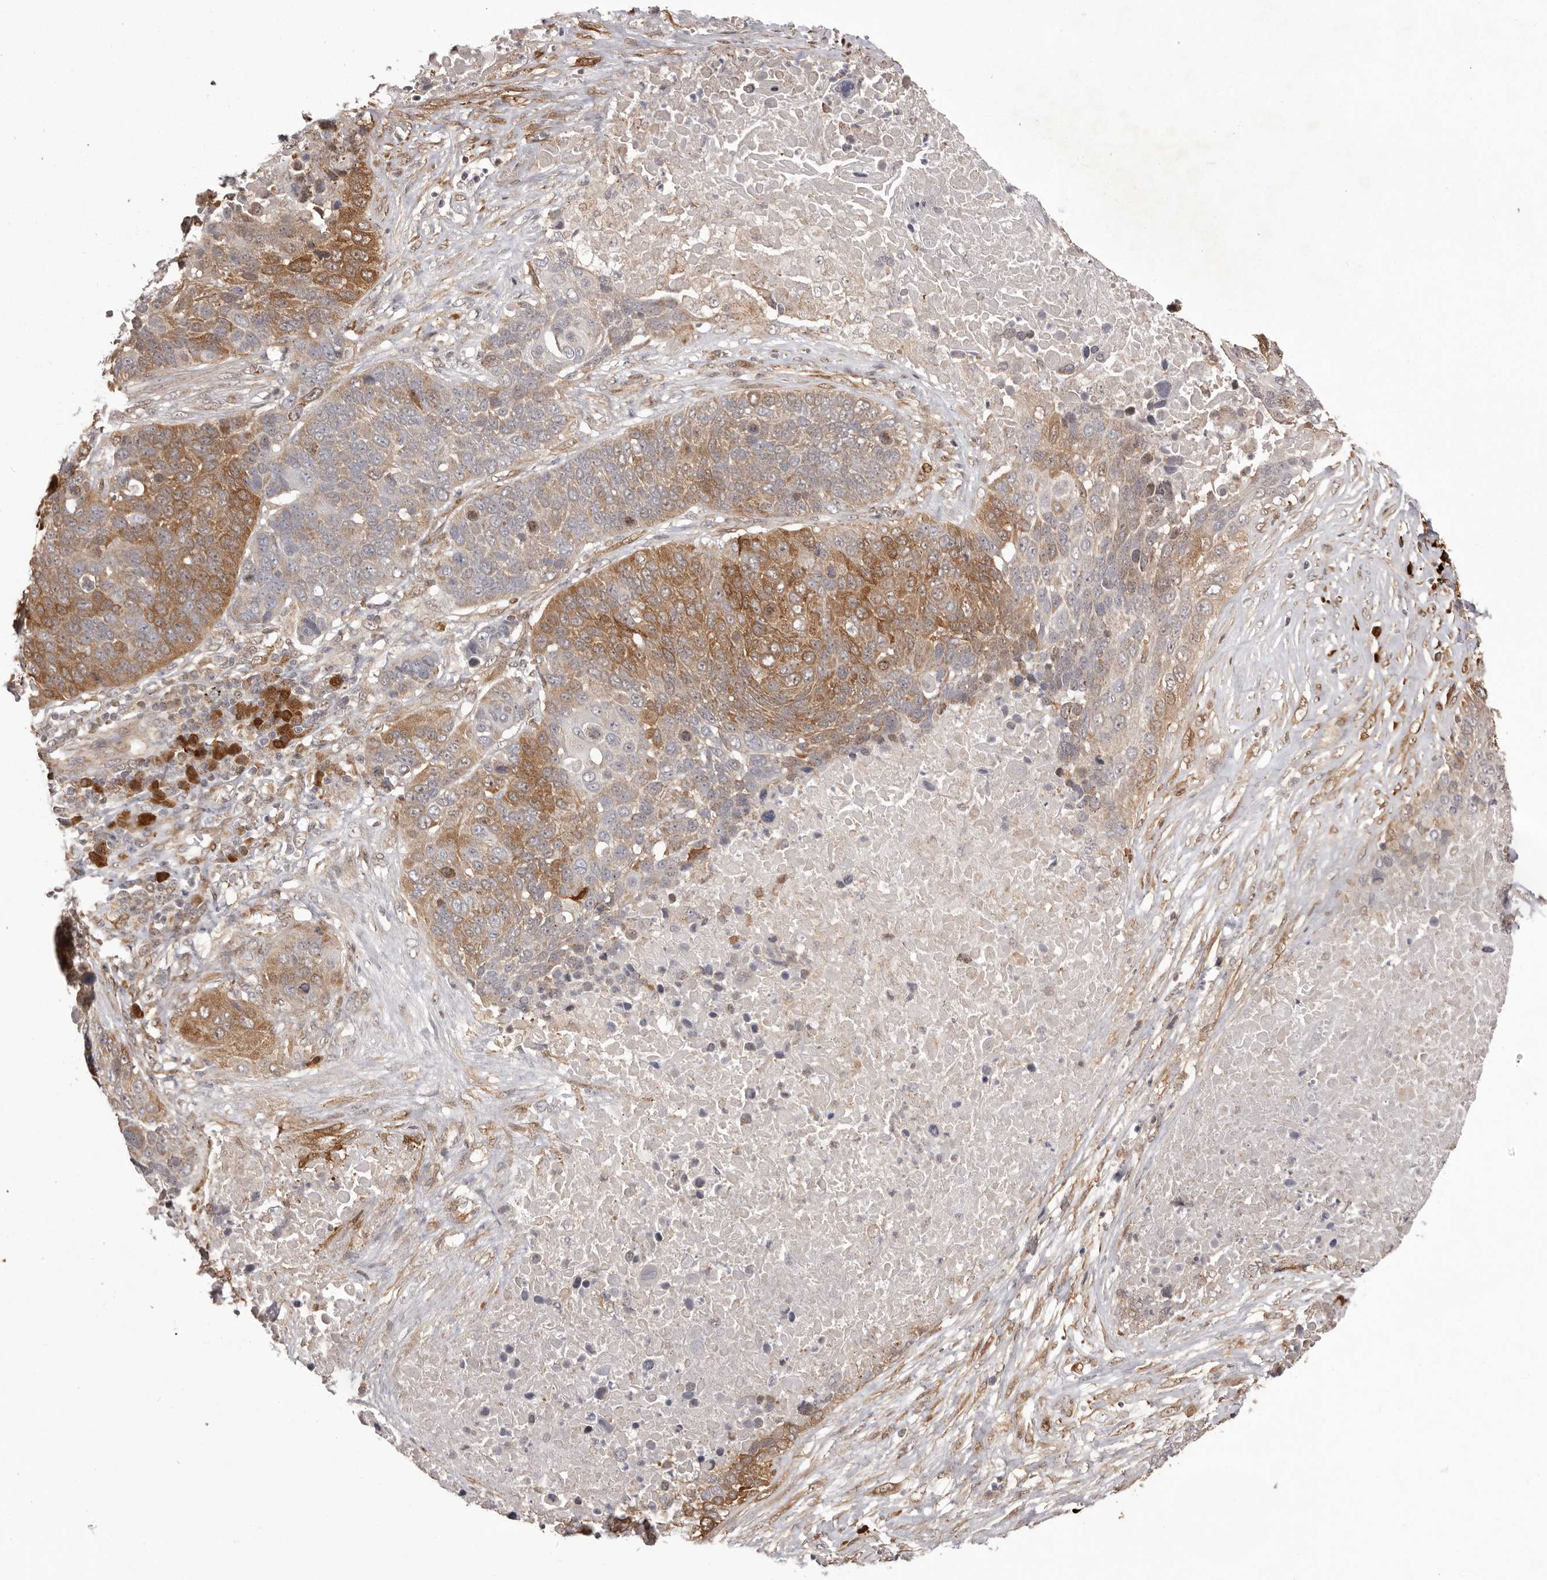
{"staining": {"intensity": "moderate", "quantity": "25%-75%", "location": "cytoplasmic/membranous"}, "tissue": "lung cancer", "cell_type": "Tumor cells", "image_type": "cancer", "snomed": [{"axis": "morphology", "description": "Squamous cell carcinoma, NOS"}, {"axis": "topography", "description": "Lung"}], "caption": "A brown stain shows moderate cytoplasmic/membranous expression of a protein in lung cancer tumor cells.", "gene": "GFOD1", "patient": {"sex": "male", "age": 66}}